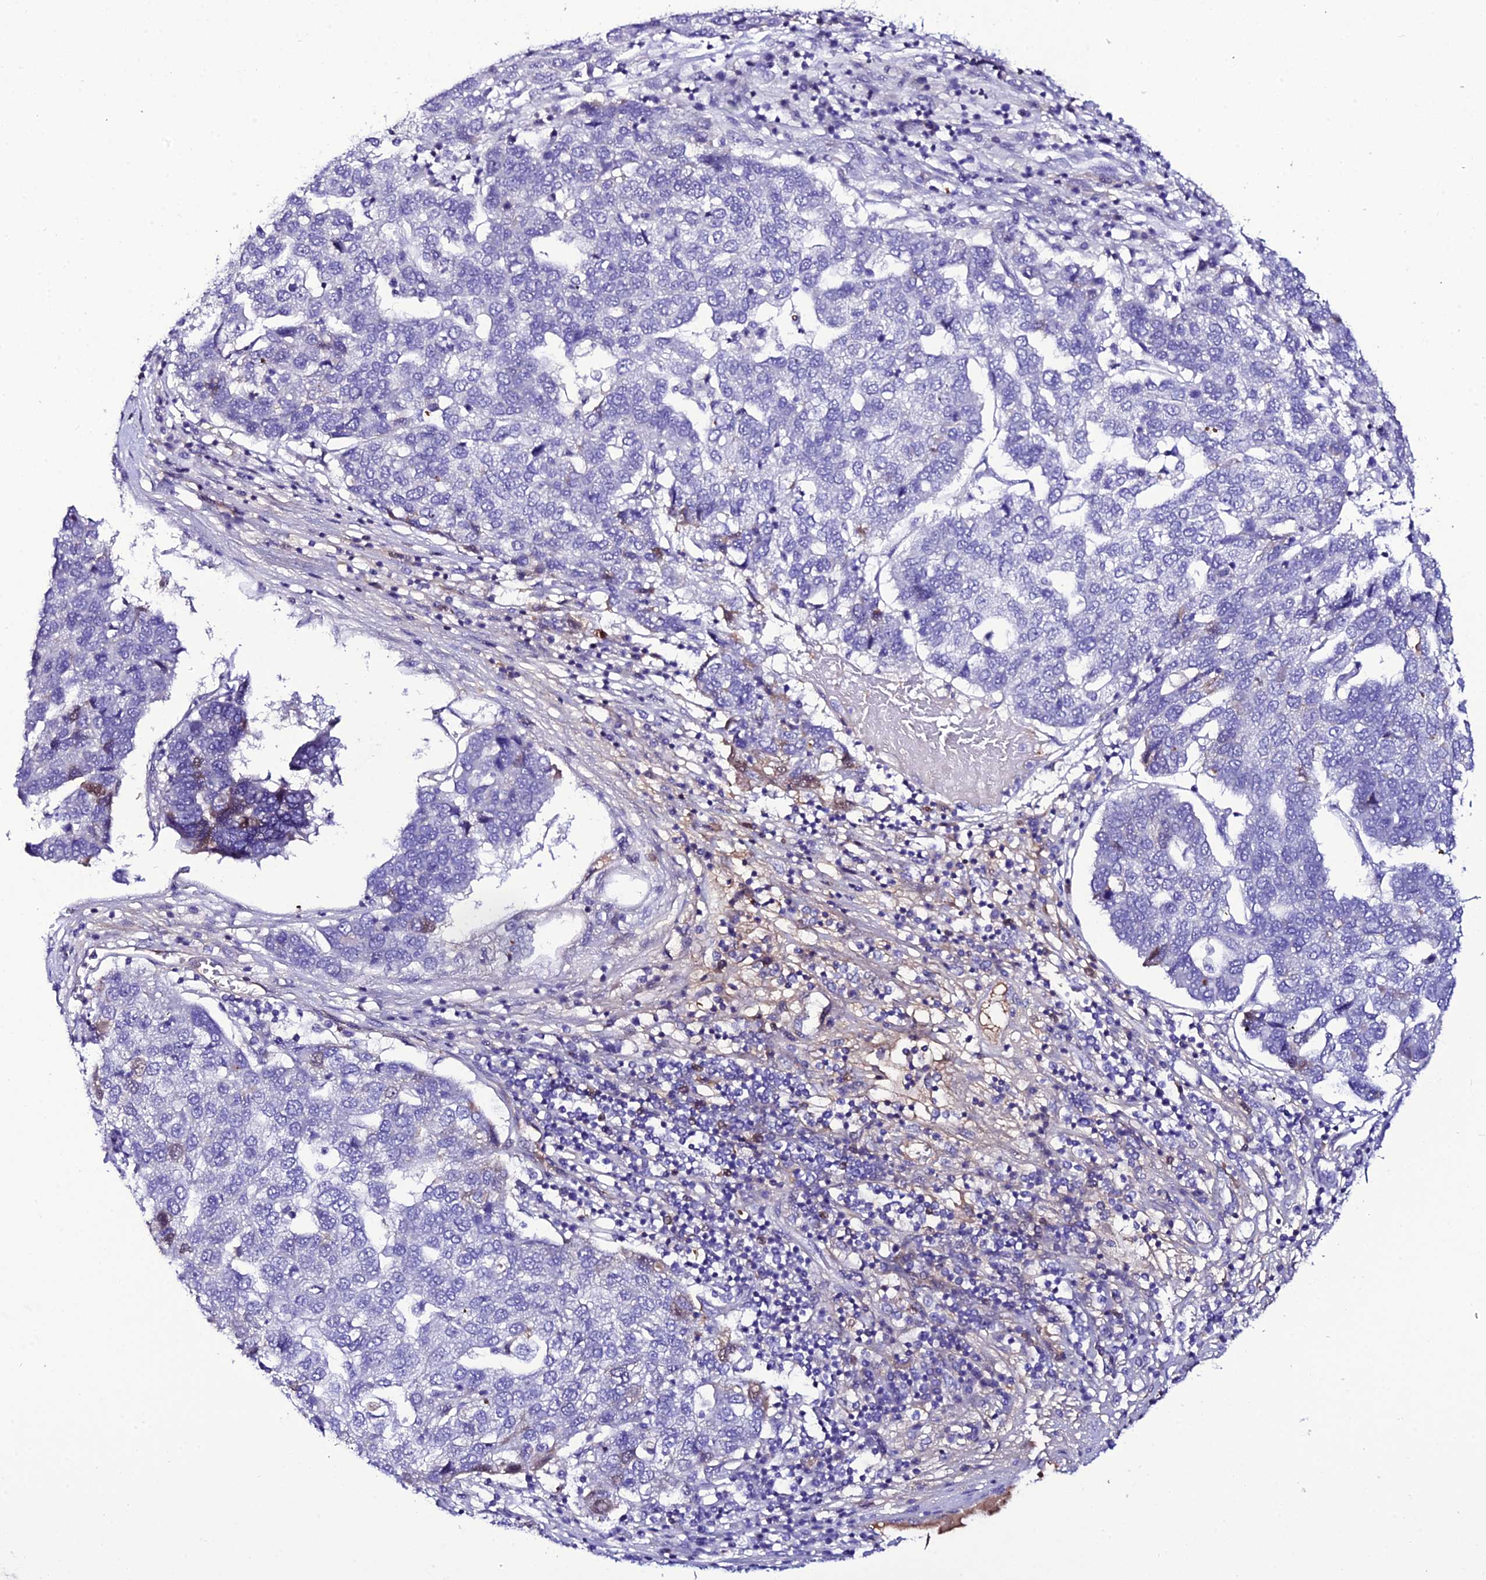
{"staining": {"intensity": "negative", "quantity": "none", "location": "none"}, "tissue": "pancreatic cancer", "cell_type": "Tumor cells", "image_type": "cancer", "snomed": [{"axis": "morphology", "description": "Adenocarcinoma, NOS"}, {"axis": "topography", "description": "Pancreas"}], "caption": "Immunohistochemistry (IHC) of adenocarcinoma (pancreatic) shows no expression in tumor cells.", "gene": "DEFB132", "patient": {"sex": "female", "age": 61}}